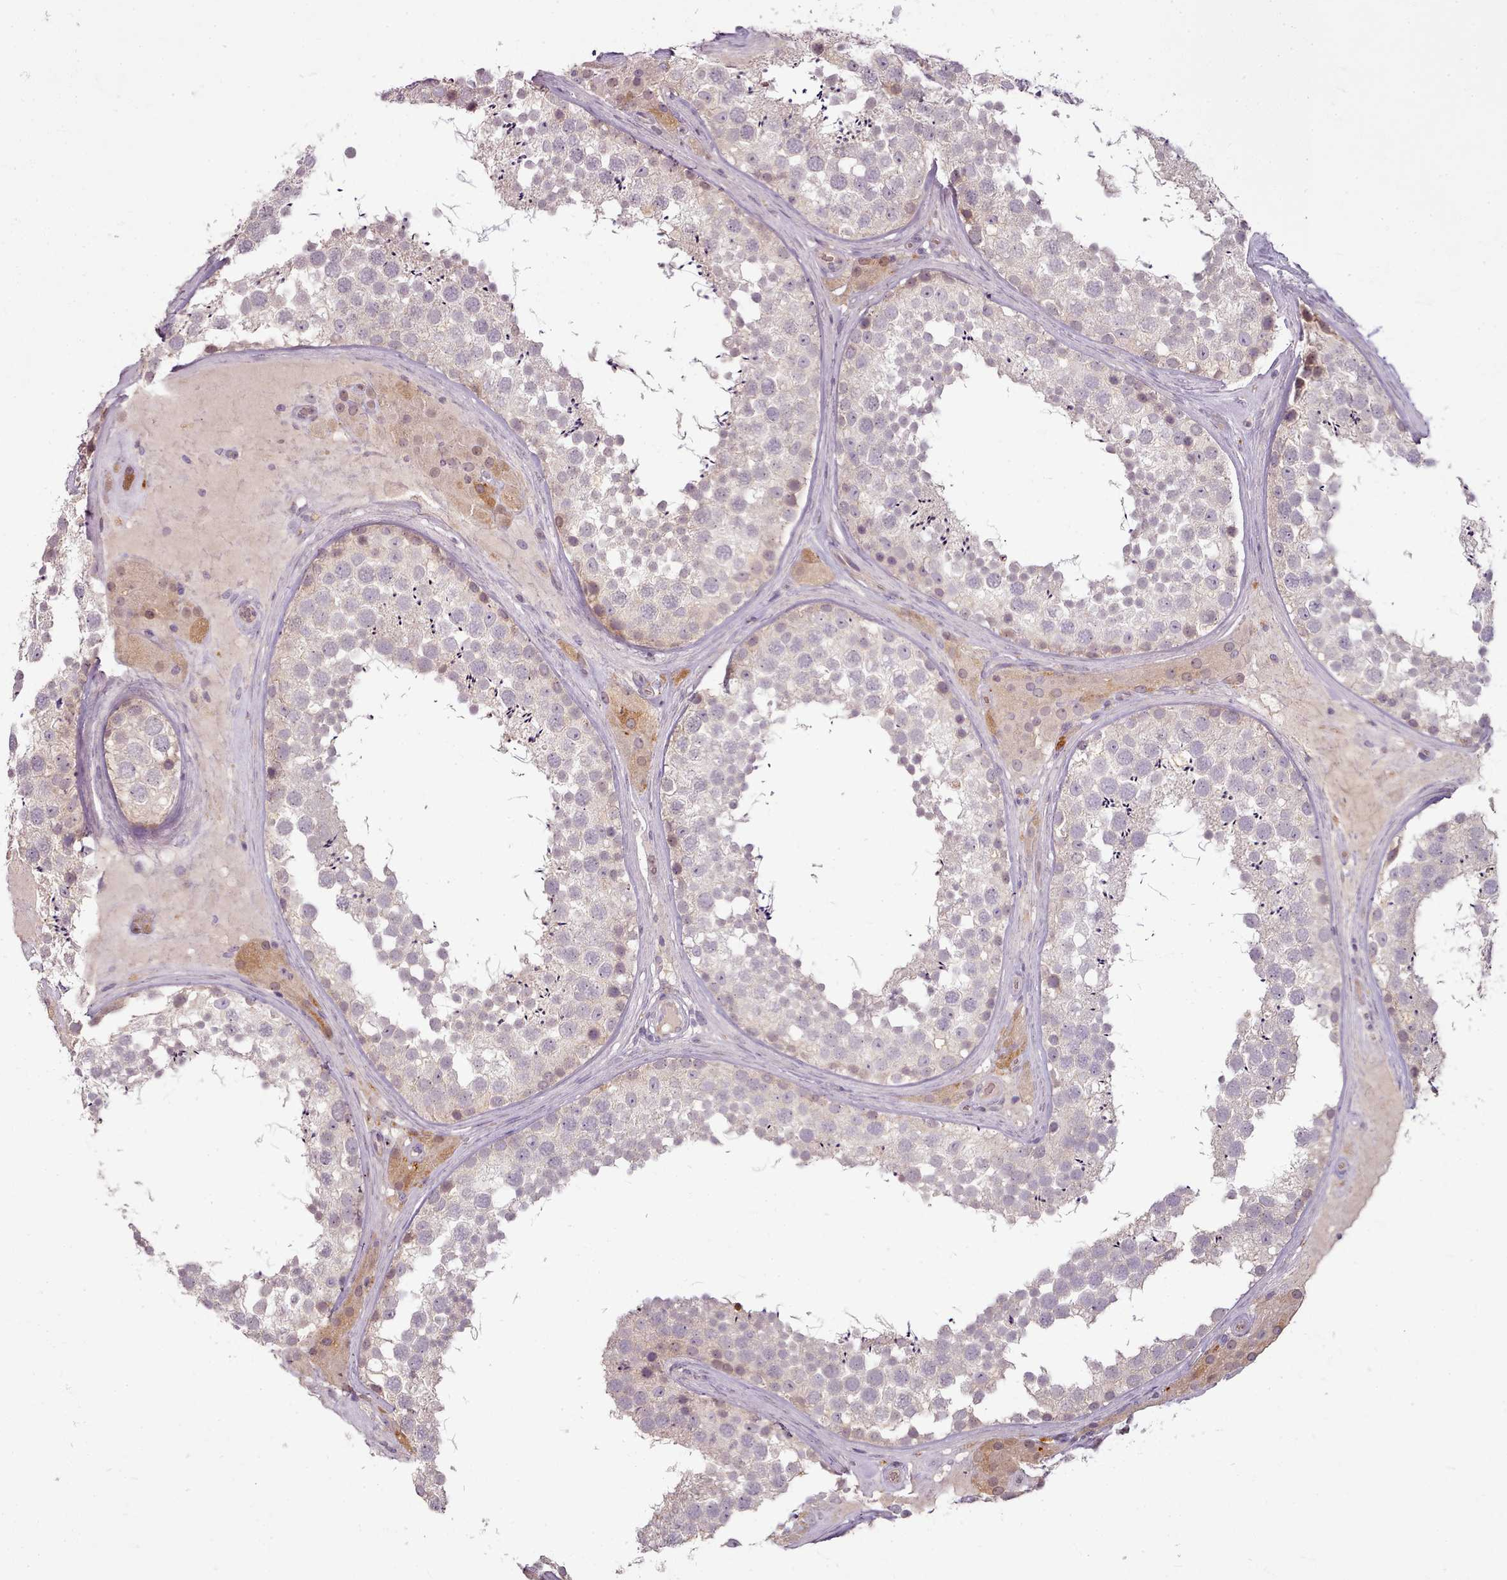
{"staining": {"intensity": "moderate", "quantity": "<25%", "location": "nuclear"}, "tissue": "testis", "cell_type": "Cells in seminiferous ducts", "image_type": "normal", "snomed": [{"axis": "morphology", "description": "Normal tissue, NOS"}, {"axis": "topography", "description": "Testis"}], "caption": "High-magnification brightfield microscopy of benign testis stained with DAB (3,3'-diaminobenzidine) (brown) and counterstained with hematoxylin (blue). cells in seminiferous ducts exhibit moderate nuclear staining is appreciated in about<25% of cells. (DAB (3,3'-diaminobenzidine) = brown stain, brightfield microscopy at high magnification).", "gene": "C1QTNF5", "patient": {"sex": "male", "age": 46}}